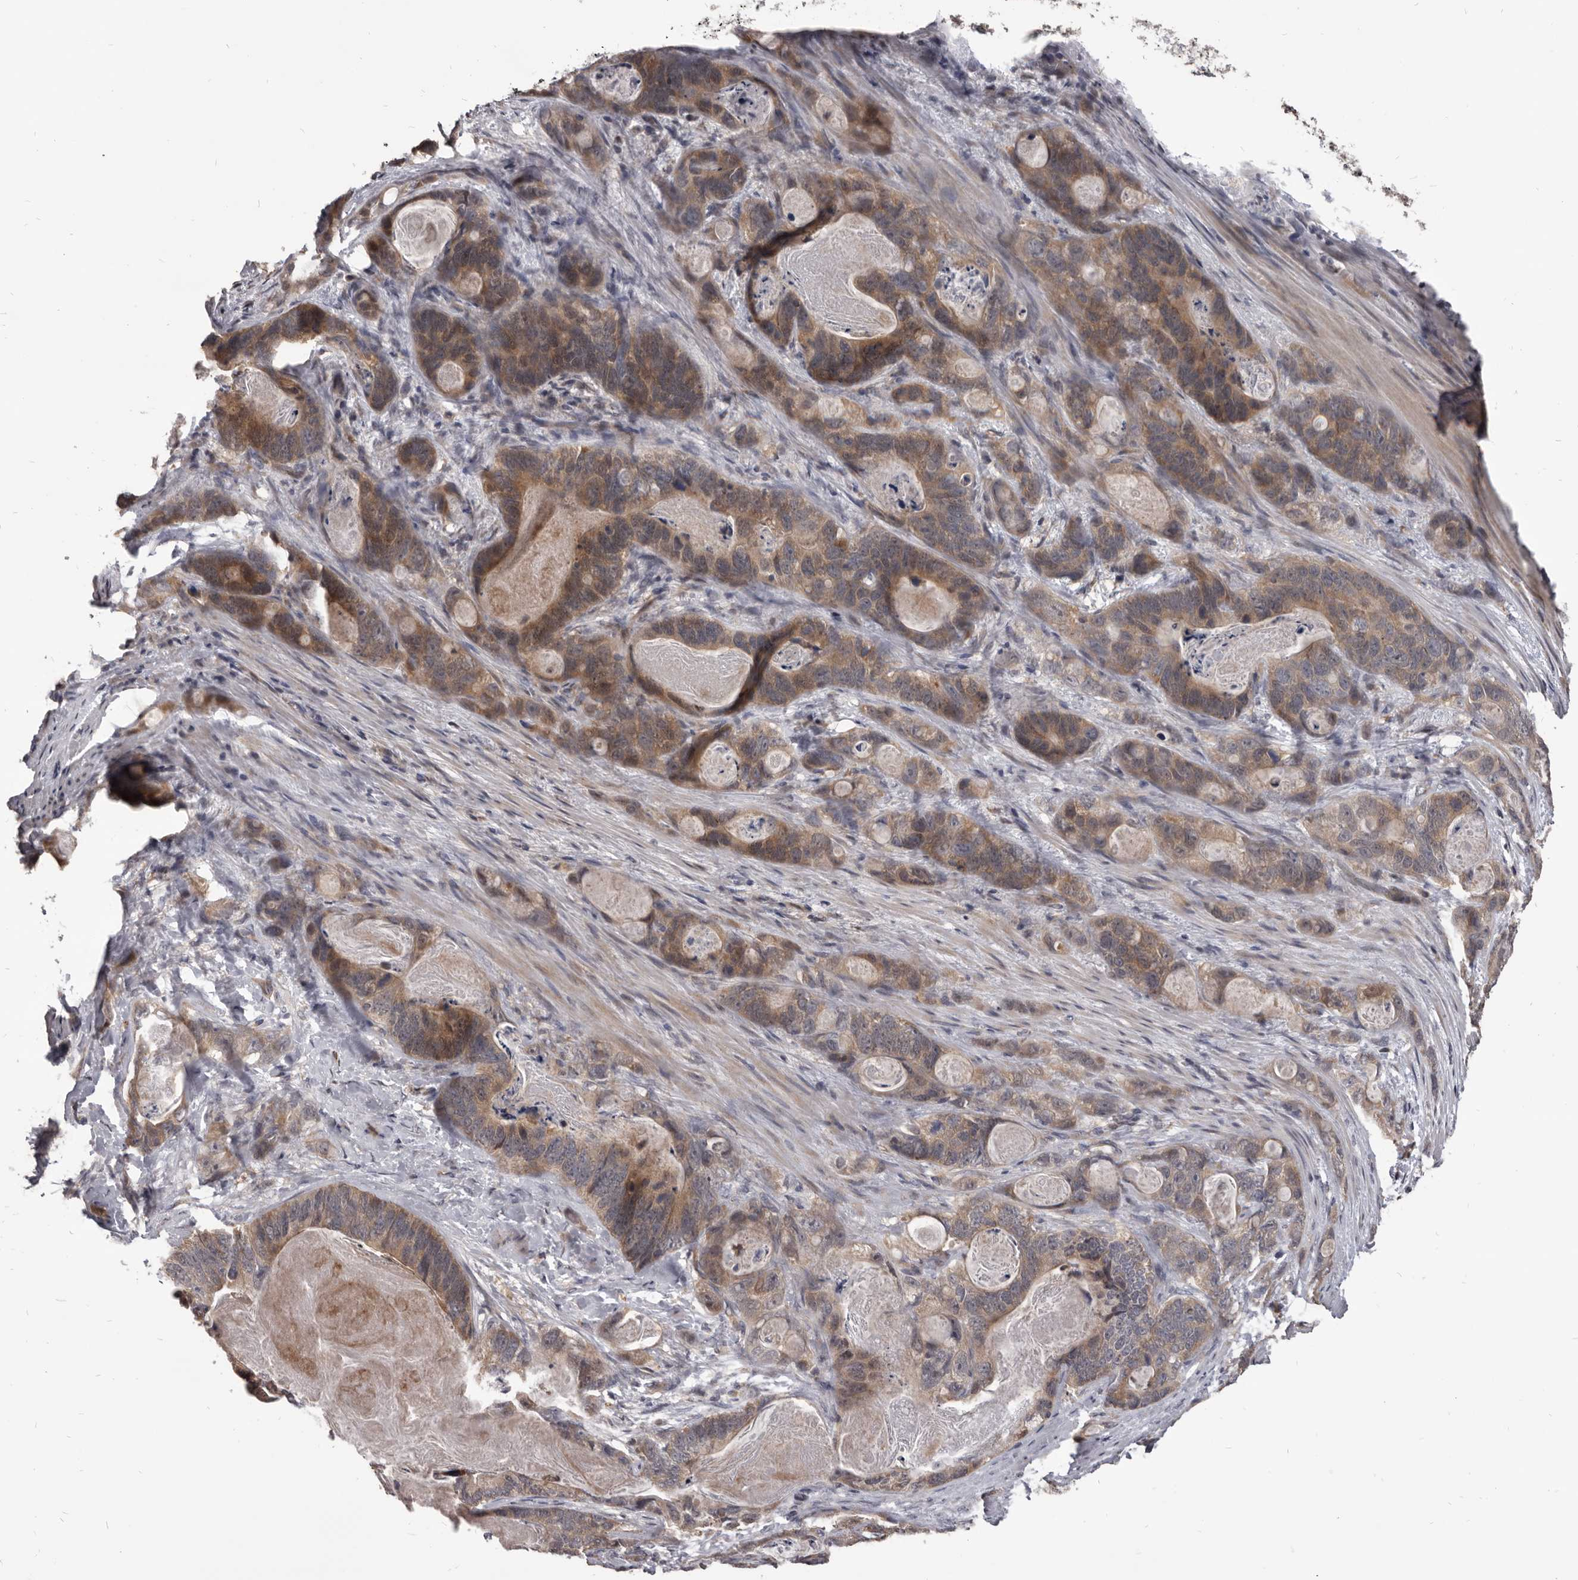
{"staining": {"intensity": "moderate", "quantity": ">75%", "location": "cytoplasmic/membranous"}, "tissue": "stomach cancer", "cell_type": "Tumor cells", "image_type": "cancer", "snomed": [{"axis": "morphology", "description": "Normal tissue, NOS"}, {"axis": "morphology", "description": "Adenocarcinoma, NOS"}, {"axis": "topography", "description": "Stomach"}], "caption": "Immunohistochemical staining of human stomach adenocarcinoma shows moderate cytoplasmic/membranous protein staining in approximately >75% of tumor cells.", "gene": "MAP3K14", "patient": {"sex": "female", "age": 89}}